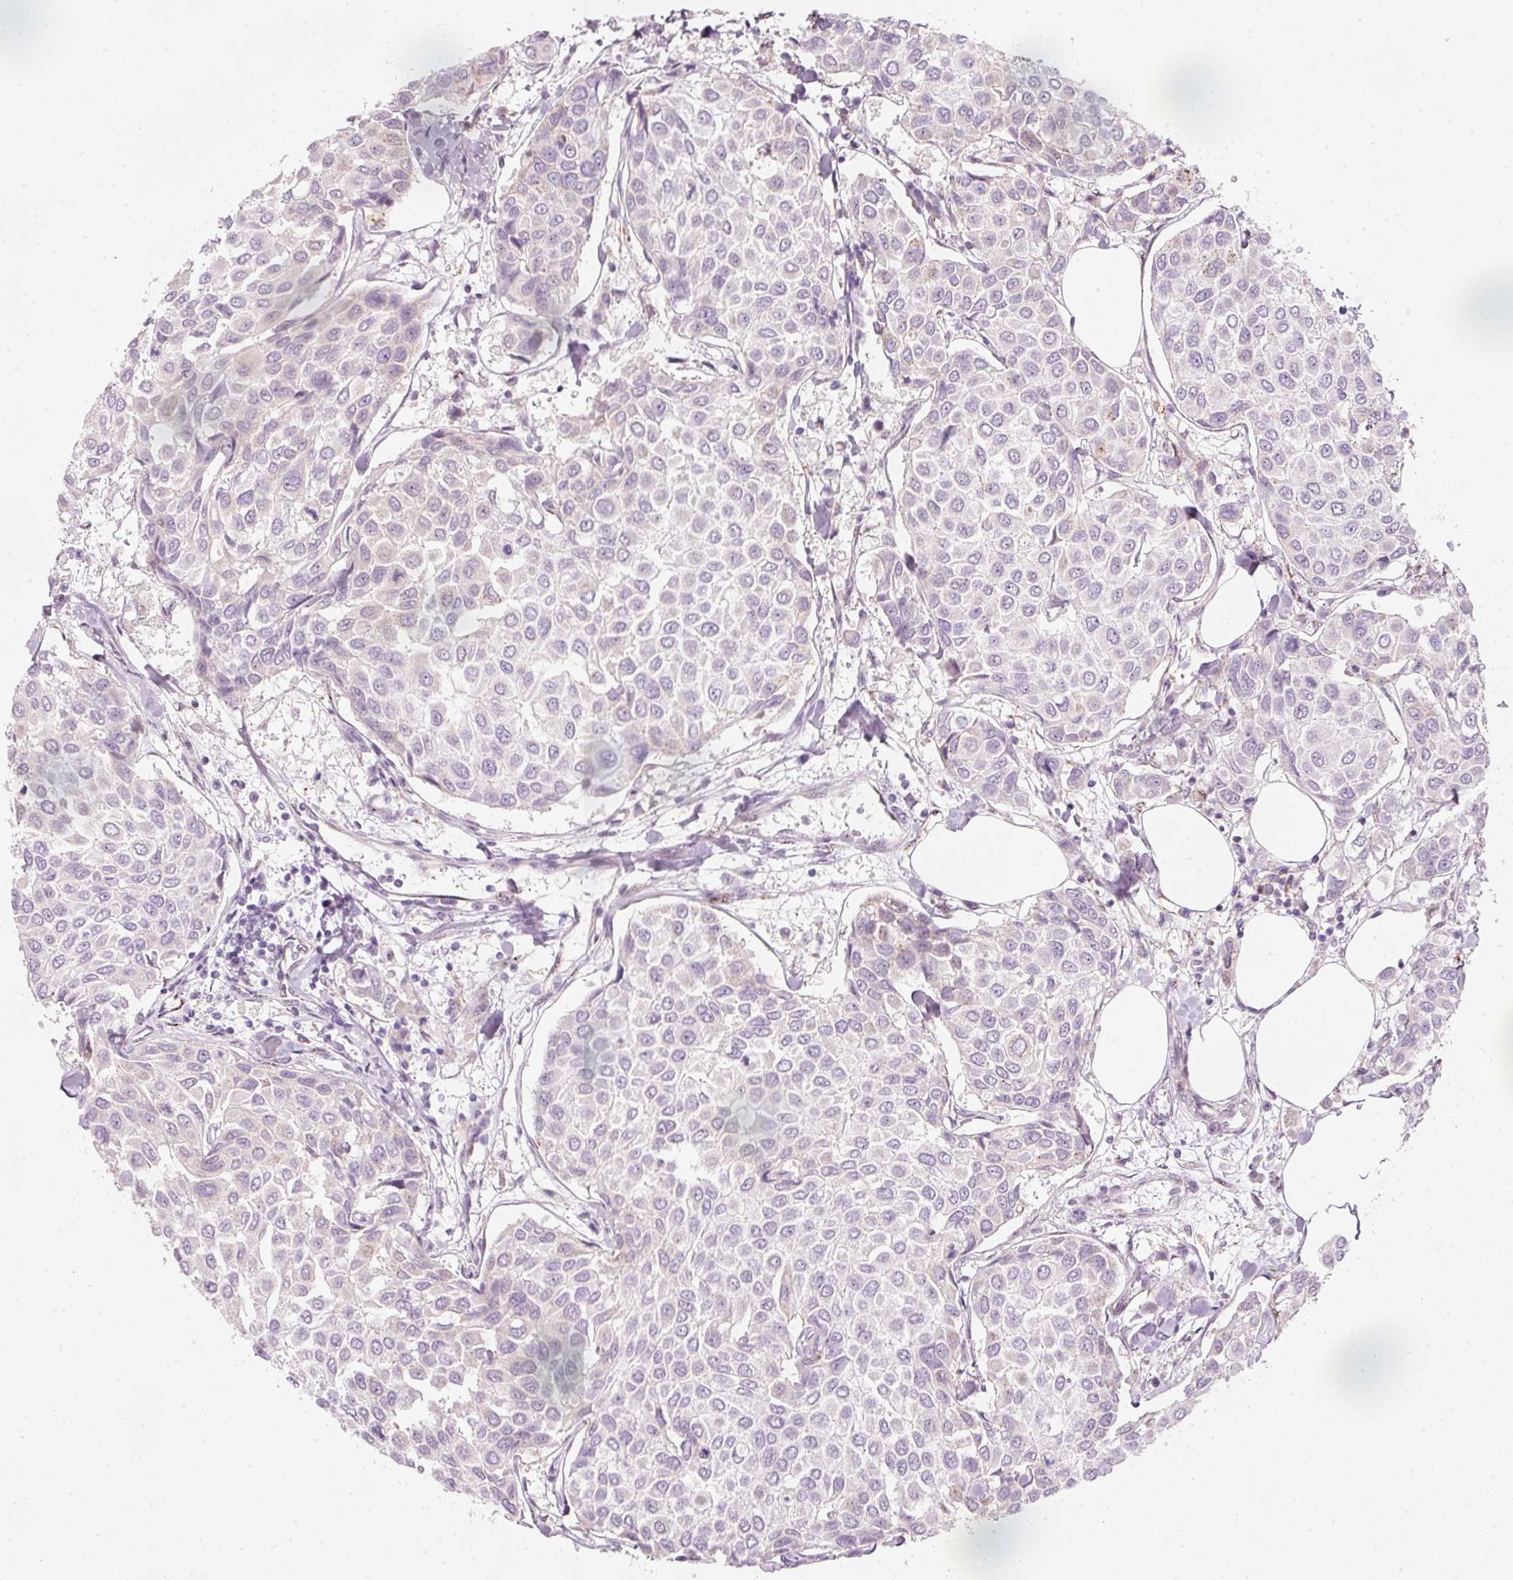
{"staining": {"intensity": "negative", "quantity": "none", "location": "none"}, "tissue": "breast cancer", "cell_type": "Tumor cells", "image_type": "cancer", "snomed": [{"axis": "morphology", "description": "Duct carcinoma"}, {"axis": "topography", "description": "Breast"}], "caption": "The image shows no staining of tumor cells in breast cancer.", "gene": "RNF39", "patient": {"sex": "female", "age": 55}}